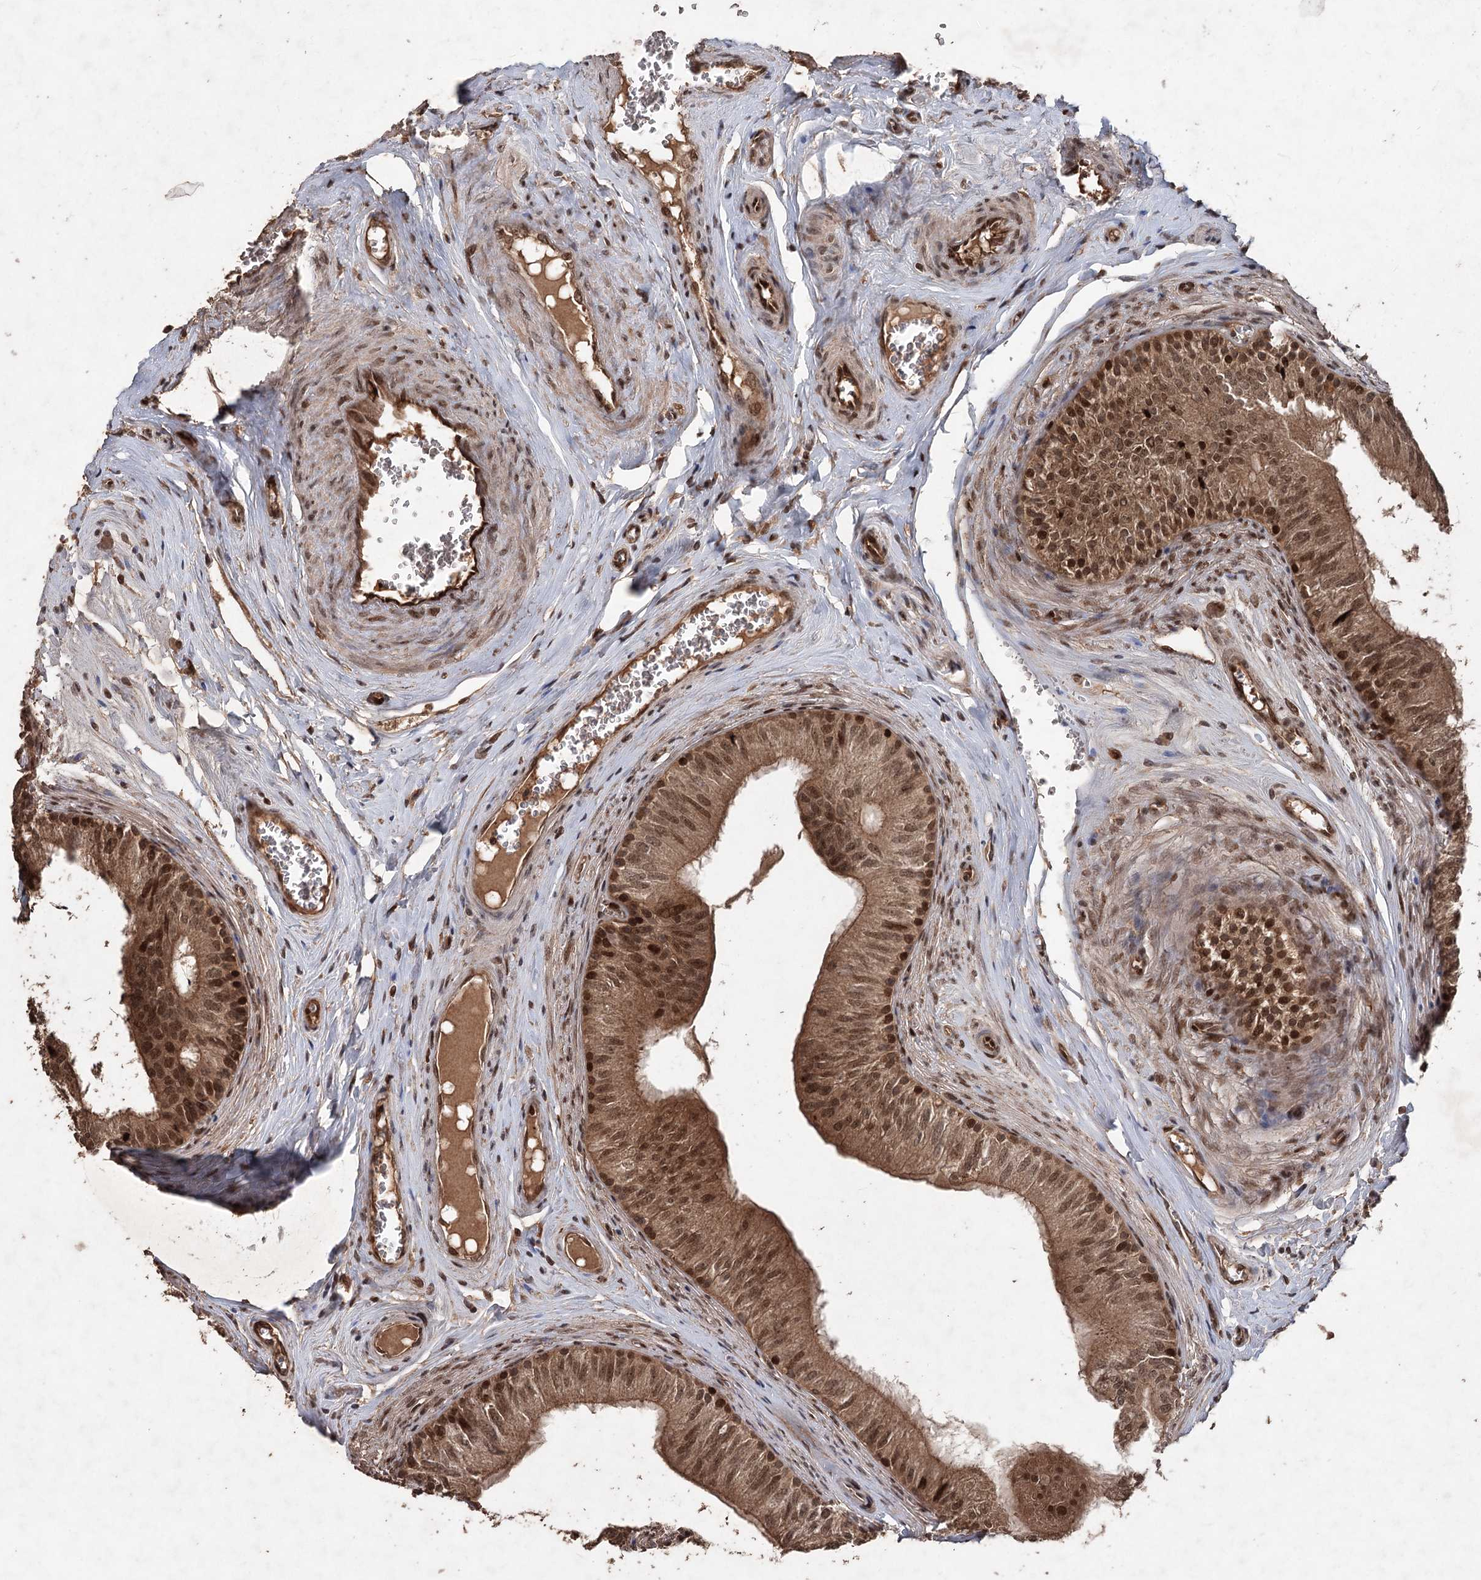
{"staining": {"intensity": "moderate", "quantity": ">75%", "location": "cytoplasmic/membranous,nuclear"}, "tissue": "epididymis", "cell_type": "Glandular cells", "image_type": "normal", "snomed": [{"axis": "morphology", "description": "Normal tissue, NOS"}, {"axis": "topography", "description": "Epididymis"}], "caption": "Epididymis stained with DAB (3,3'-diaminobenzidine) immunohistochemistry shows medium levels of moderate cytoplasmic/membranous,nuclear expression in about >75% of glandular cells.", "gene": "FBXO7", "patient": {"sex": "male", "age": 46}}